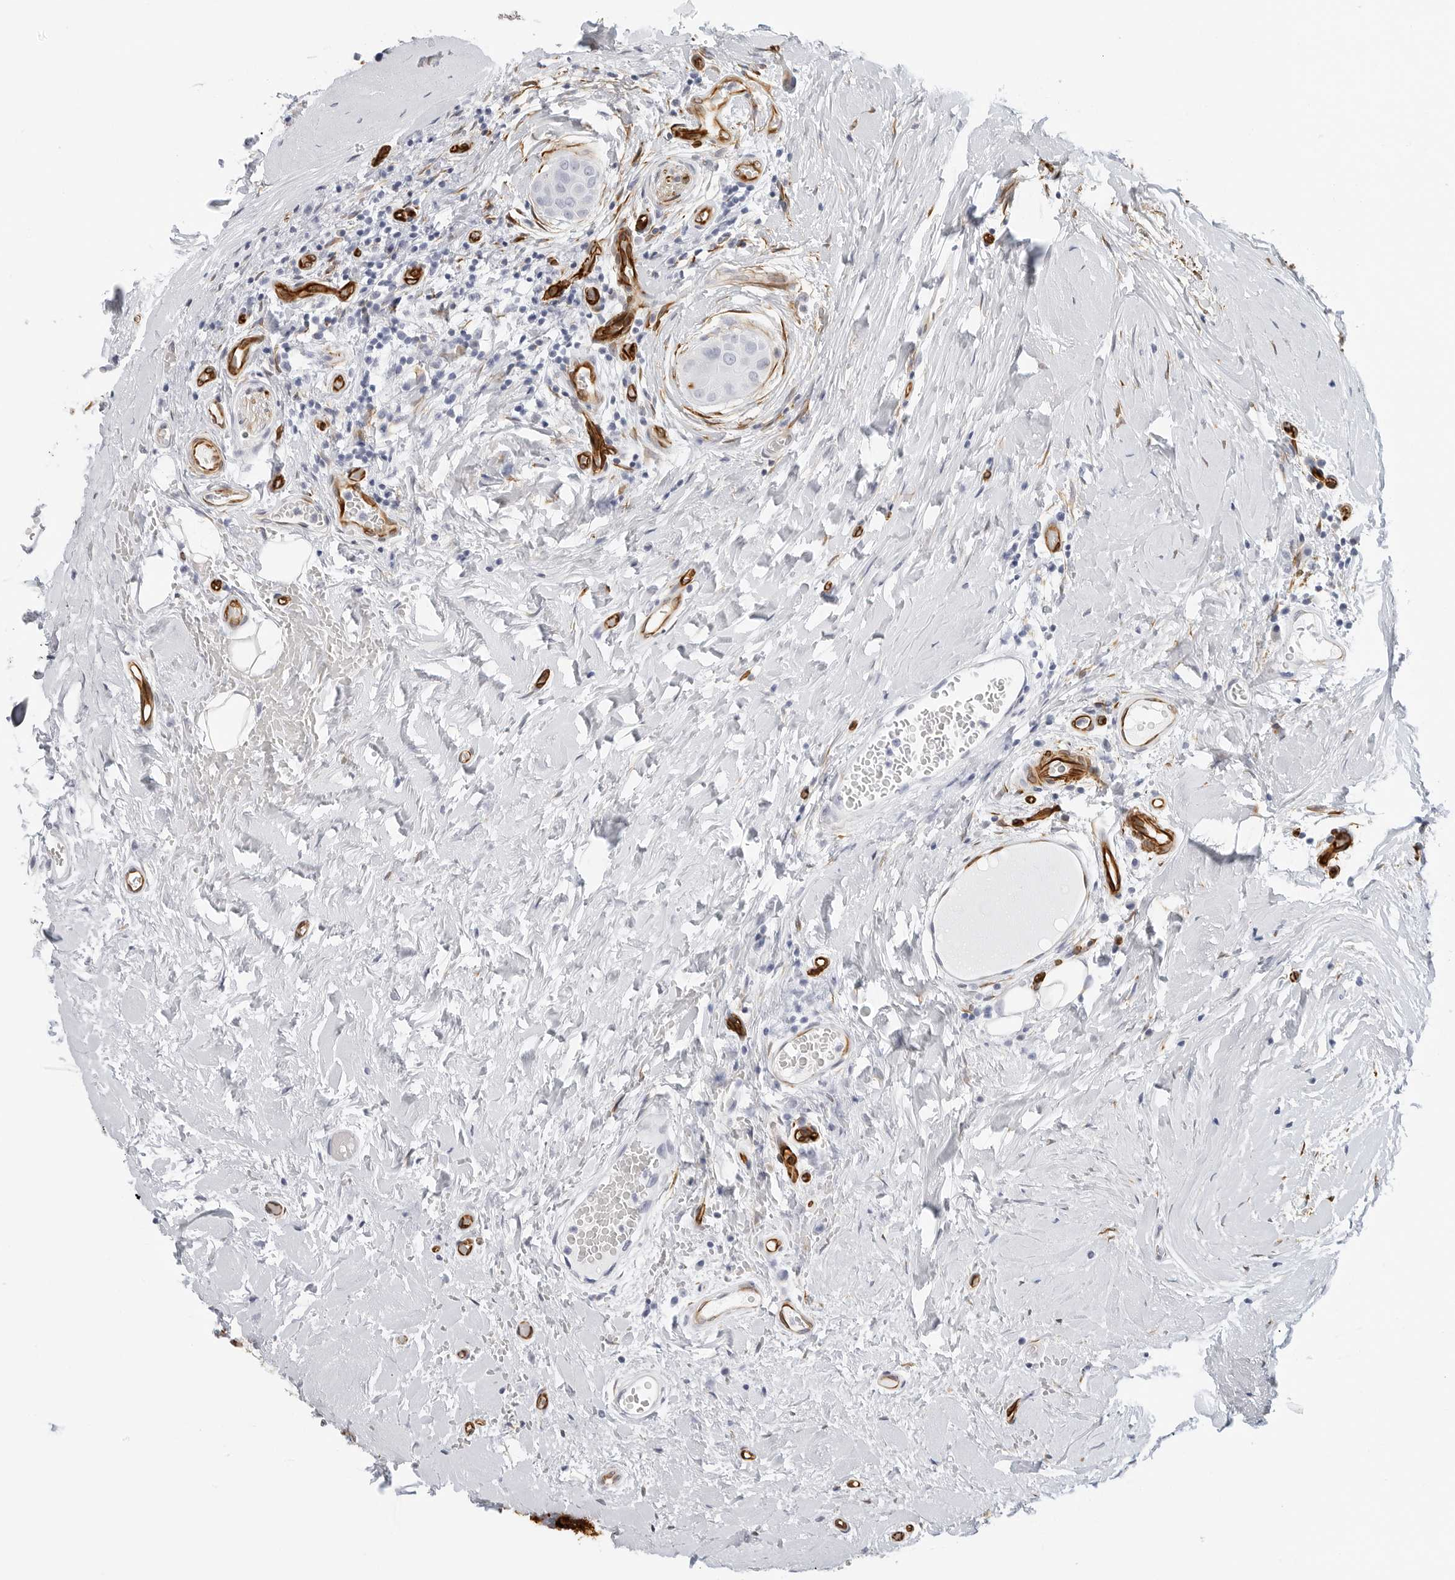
{"staining": {"intensity": "negative", "quantity": "none", "location": "none"}, "tissue": "thyroid cancer", "cell_type": "Tumor cells", "image_type": "cancer", "snomed": [{"axis": "morphology", "description": "Papillary adenocarcinoma, NOS"}, {"axis": "topography", "description": "Thyroid gland"}], "caption": "The immunohistochemistry image has no significant expression in tumor cells of thyroid cancer tissue.", "gene": "NES", "patient": {"sex": "male", "age": 33}}